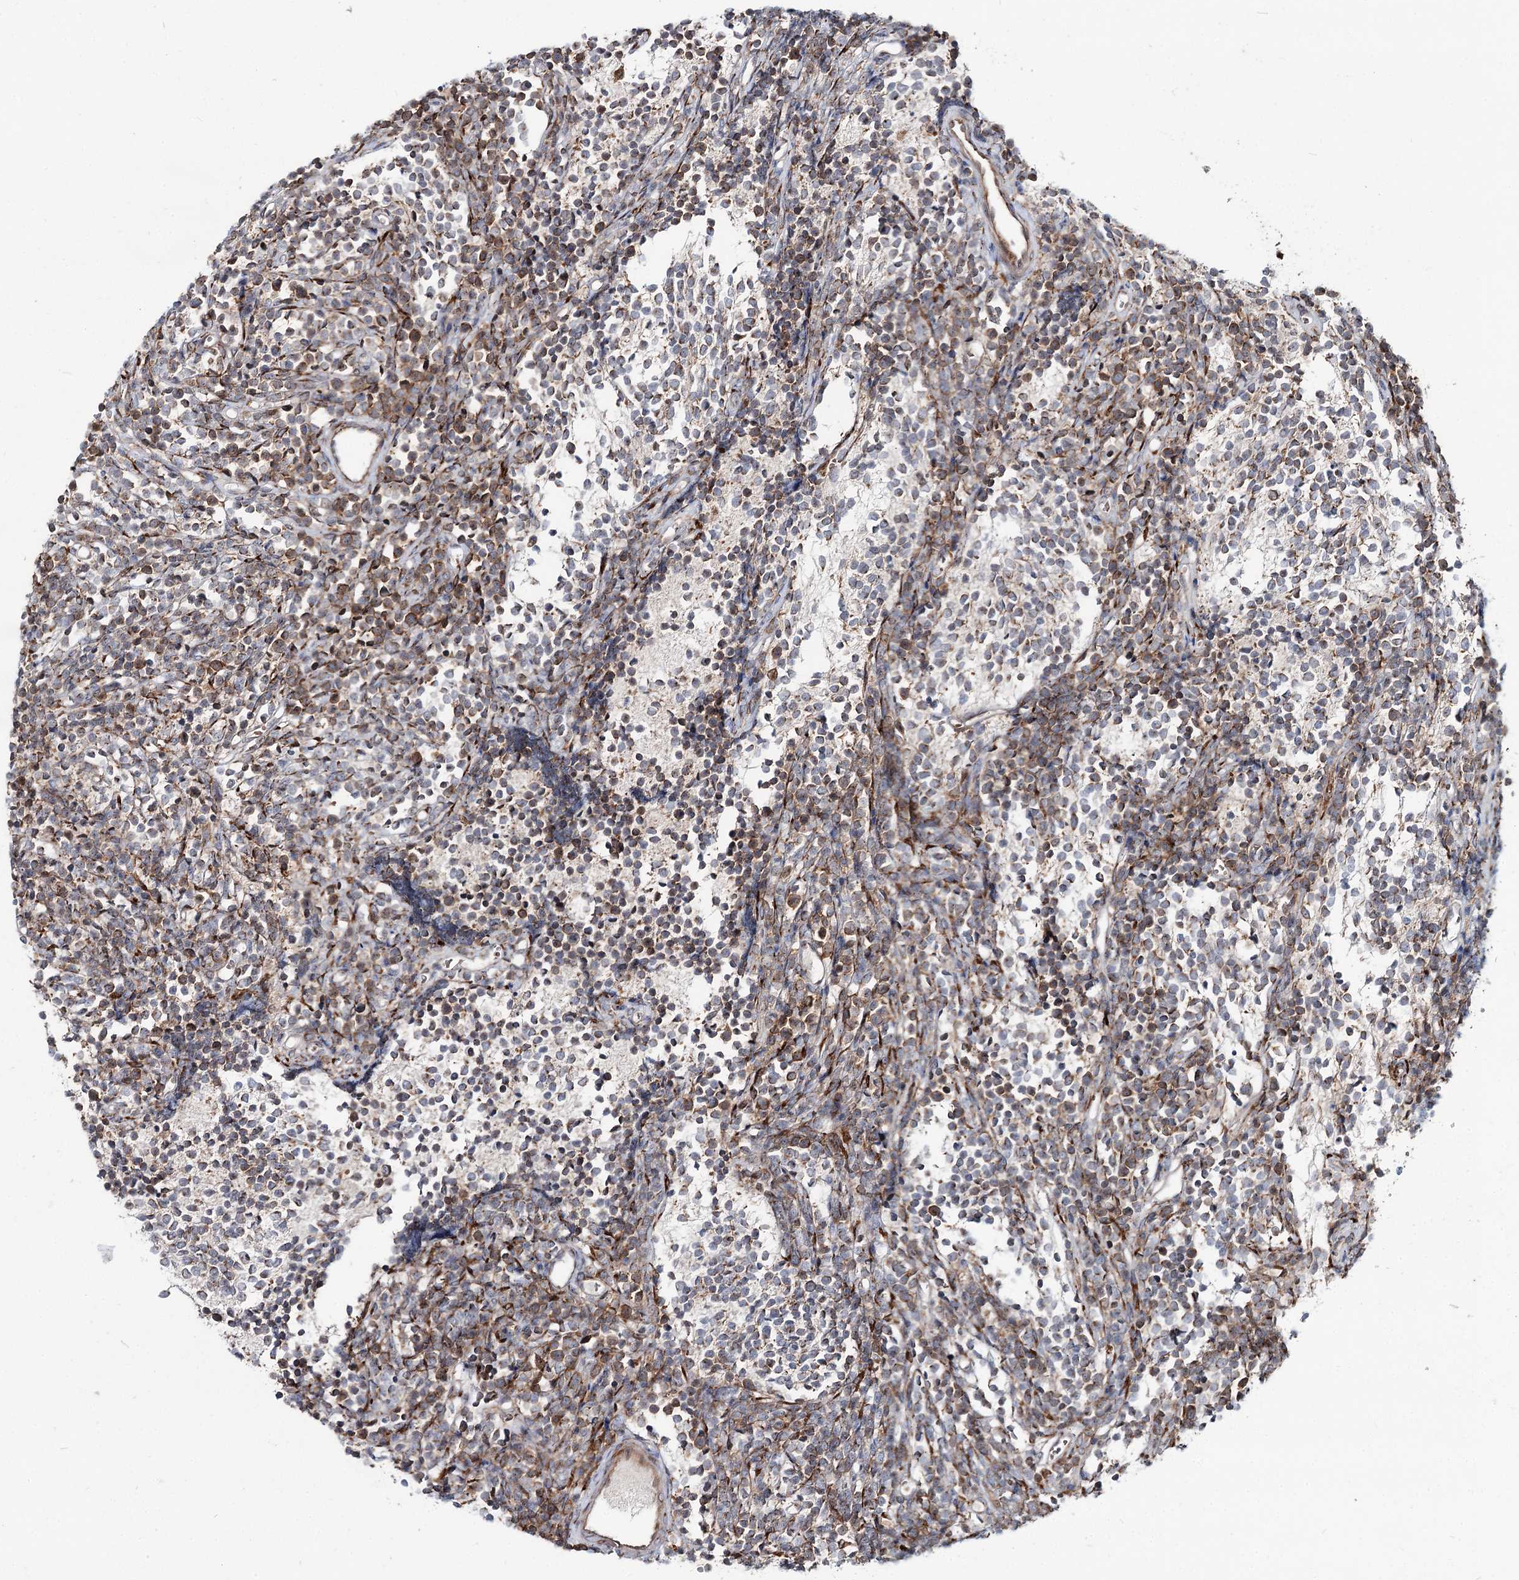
{"staining": {"intensity": "moderate", "quantity": "<25%", "location": "cytoplasmic/membranous"}, "tissue": "glioma", "cell_type": "Tumor cells", "image_type": "cancer", "snomed": [{"axis": "morphology", "description": "Glioma, malignant, Low grade"}, {"axis": "topography", "description": "Brain"}], "caption": "Protein expression analysis of glioma demonstrates moderate cytoplasmic/membranous staining in approximately <25% of tumor cells.", "gene": "SPART", "patient": {"sex": "female", "age": 1}}